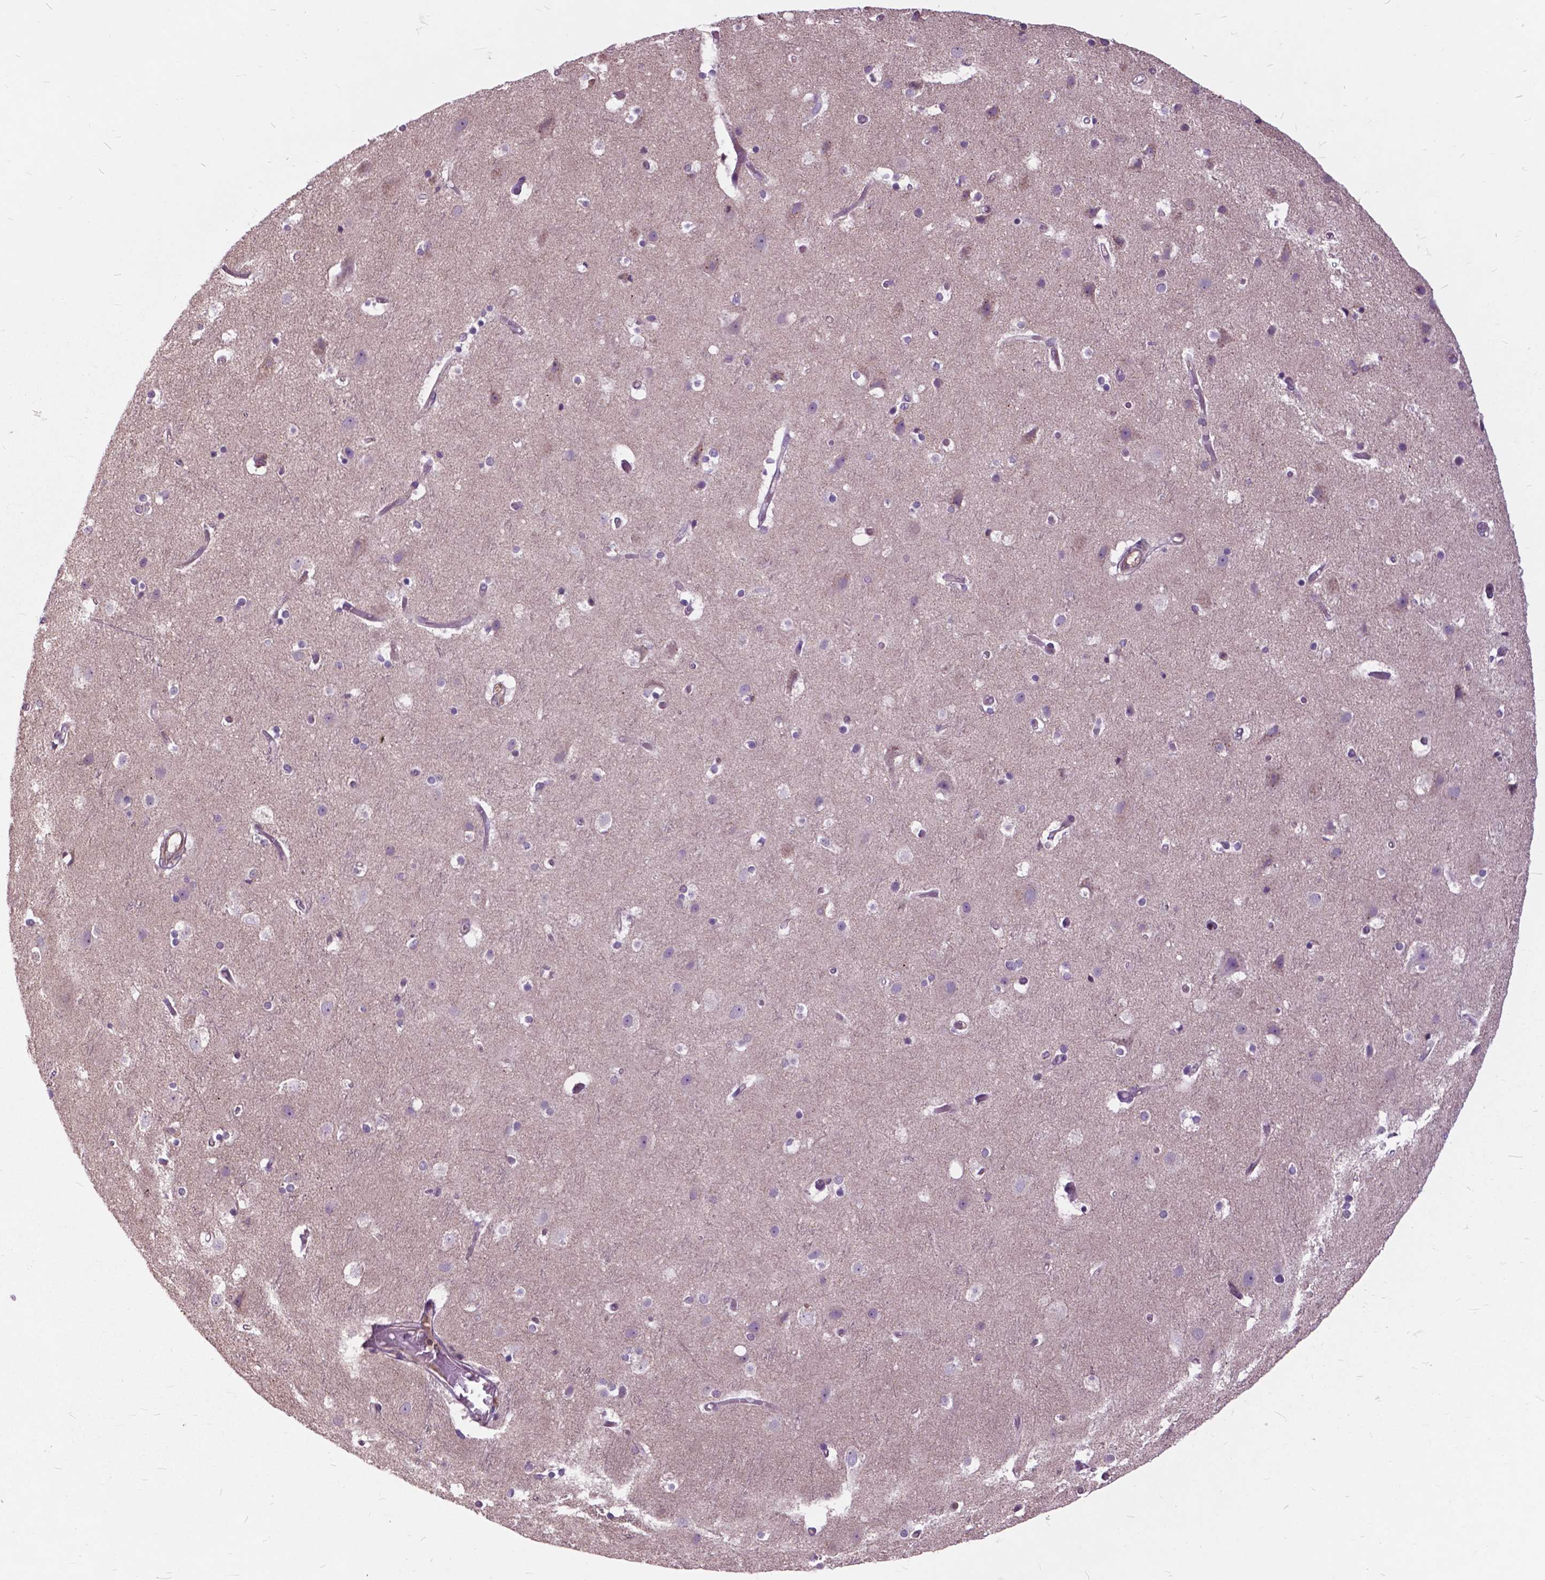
{"staining": {"intensity": "weak", "quantity": "25%-75%", "location": "cytoplasmic/membranous"}, "tissue": "cerebral cortex", "cell_type": "Endothelial cells", "image_type": "normal", "snomed": [{"axis": "morphology", "description": "Normal tissue, NOS"}, {"axis": "topography", "description": "Cerebral cortex"}], "caption": "Human cerebral cortex stained with a brown dye displays weak cytoplasmic/membranous positive expression in about 25%-75% of endothelial cells.", "gene": "ARAF", "patient": {"sex": "female", "age": 52}}